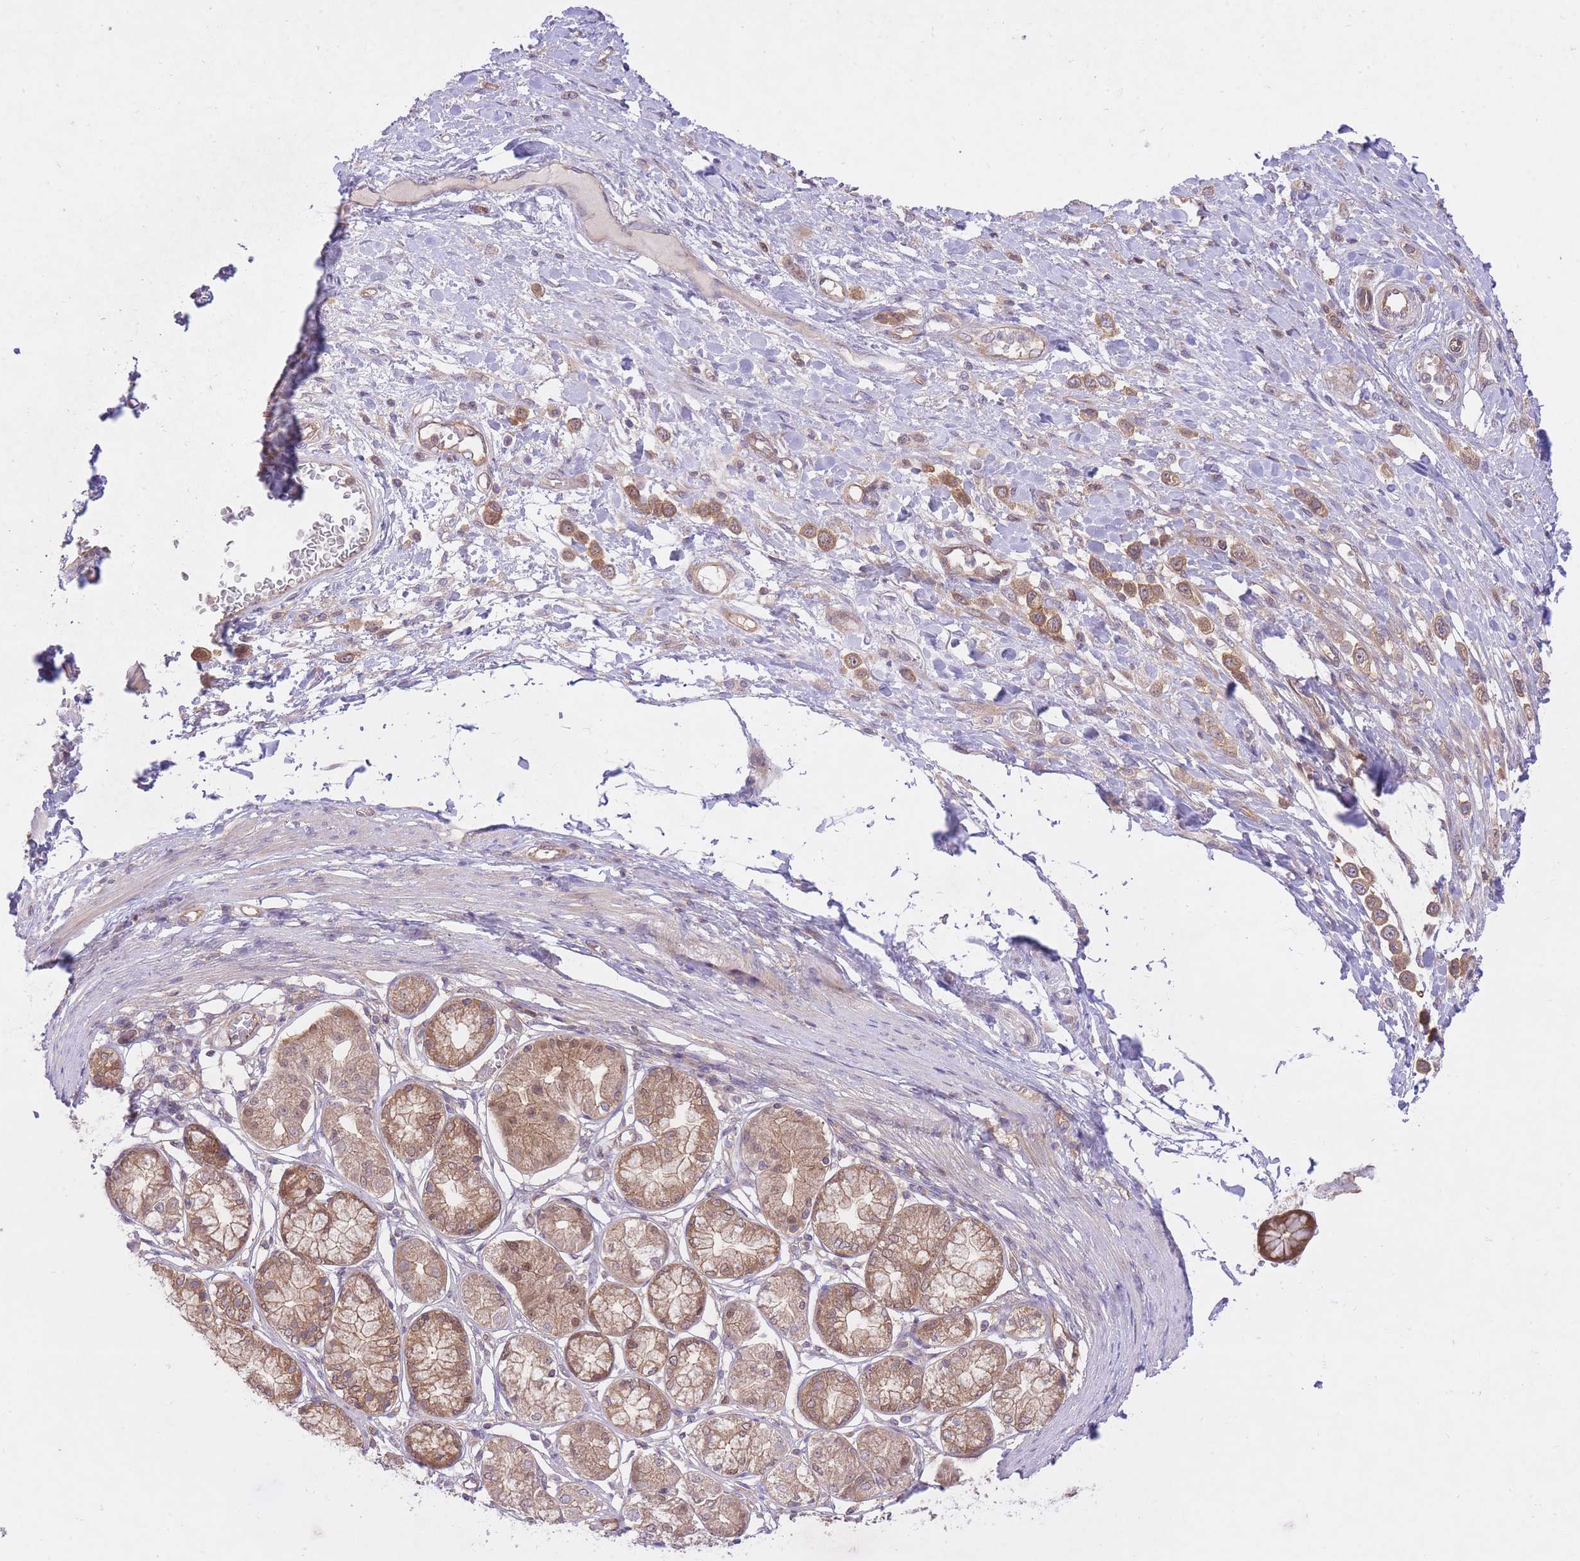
{"staining": {"intensity": "moderate", "quantity": ">75%", "location": "cytoplasmic/membranous"}, "tissue": "stomach cancer", "cell_type": "Tumor cells", "image_type": "cancer", "snomed": [{"axis": "morphology", "description": "Adenocarcinoma, NOS"}, {"axis": "topography", "description": "Stomach"}], "caption": "The immunohistochemical stain highlights moderate cytoplasmic/membranous staining in tumor cells of stomach cancer tissue. The protein of interest is stained brown, and the nuclei are stained in blue (DAB IHC with brightfield microscopy, high magnification).", "gene": "PREP", "patient": {"sex": "female", "age": 65}}